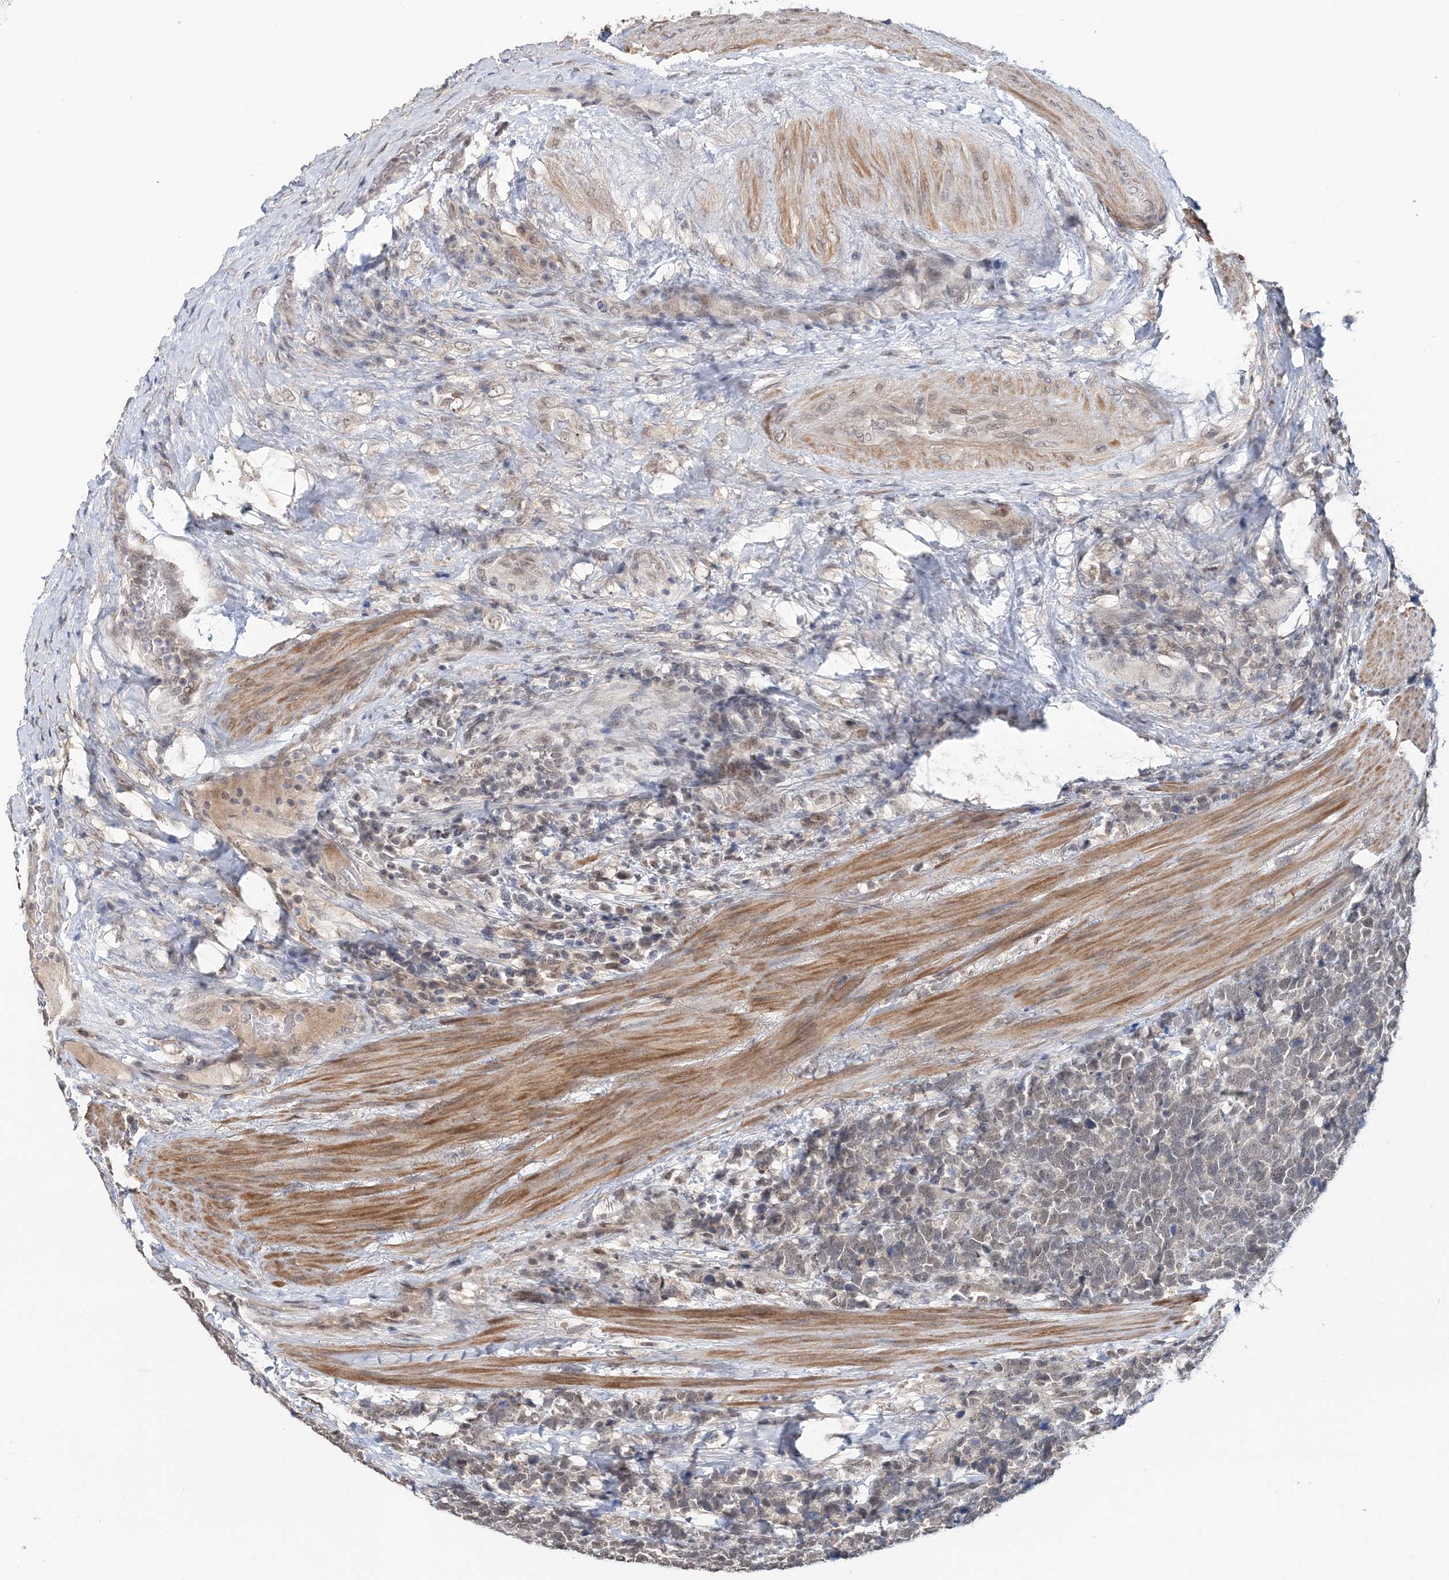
{"staining": {"intensity": "negative", "quantity": "none", "location": "none"}, "tissue": "urothelial cancer", "cell_type": "Tumor cells", "image_type": "cancer", "snomed": [{"axis": "morphology", "description": "Urothelial carcinoma, High grade"}, {"axis": "topography", "description": "Urinary bladder"}], "caption": "Tumor cells show no significant protein expression in high-grade urothelial carcinoma.", "gene": "TSHZ2", "patient": {"sex": "female", "age": 82}}